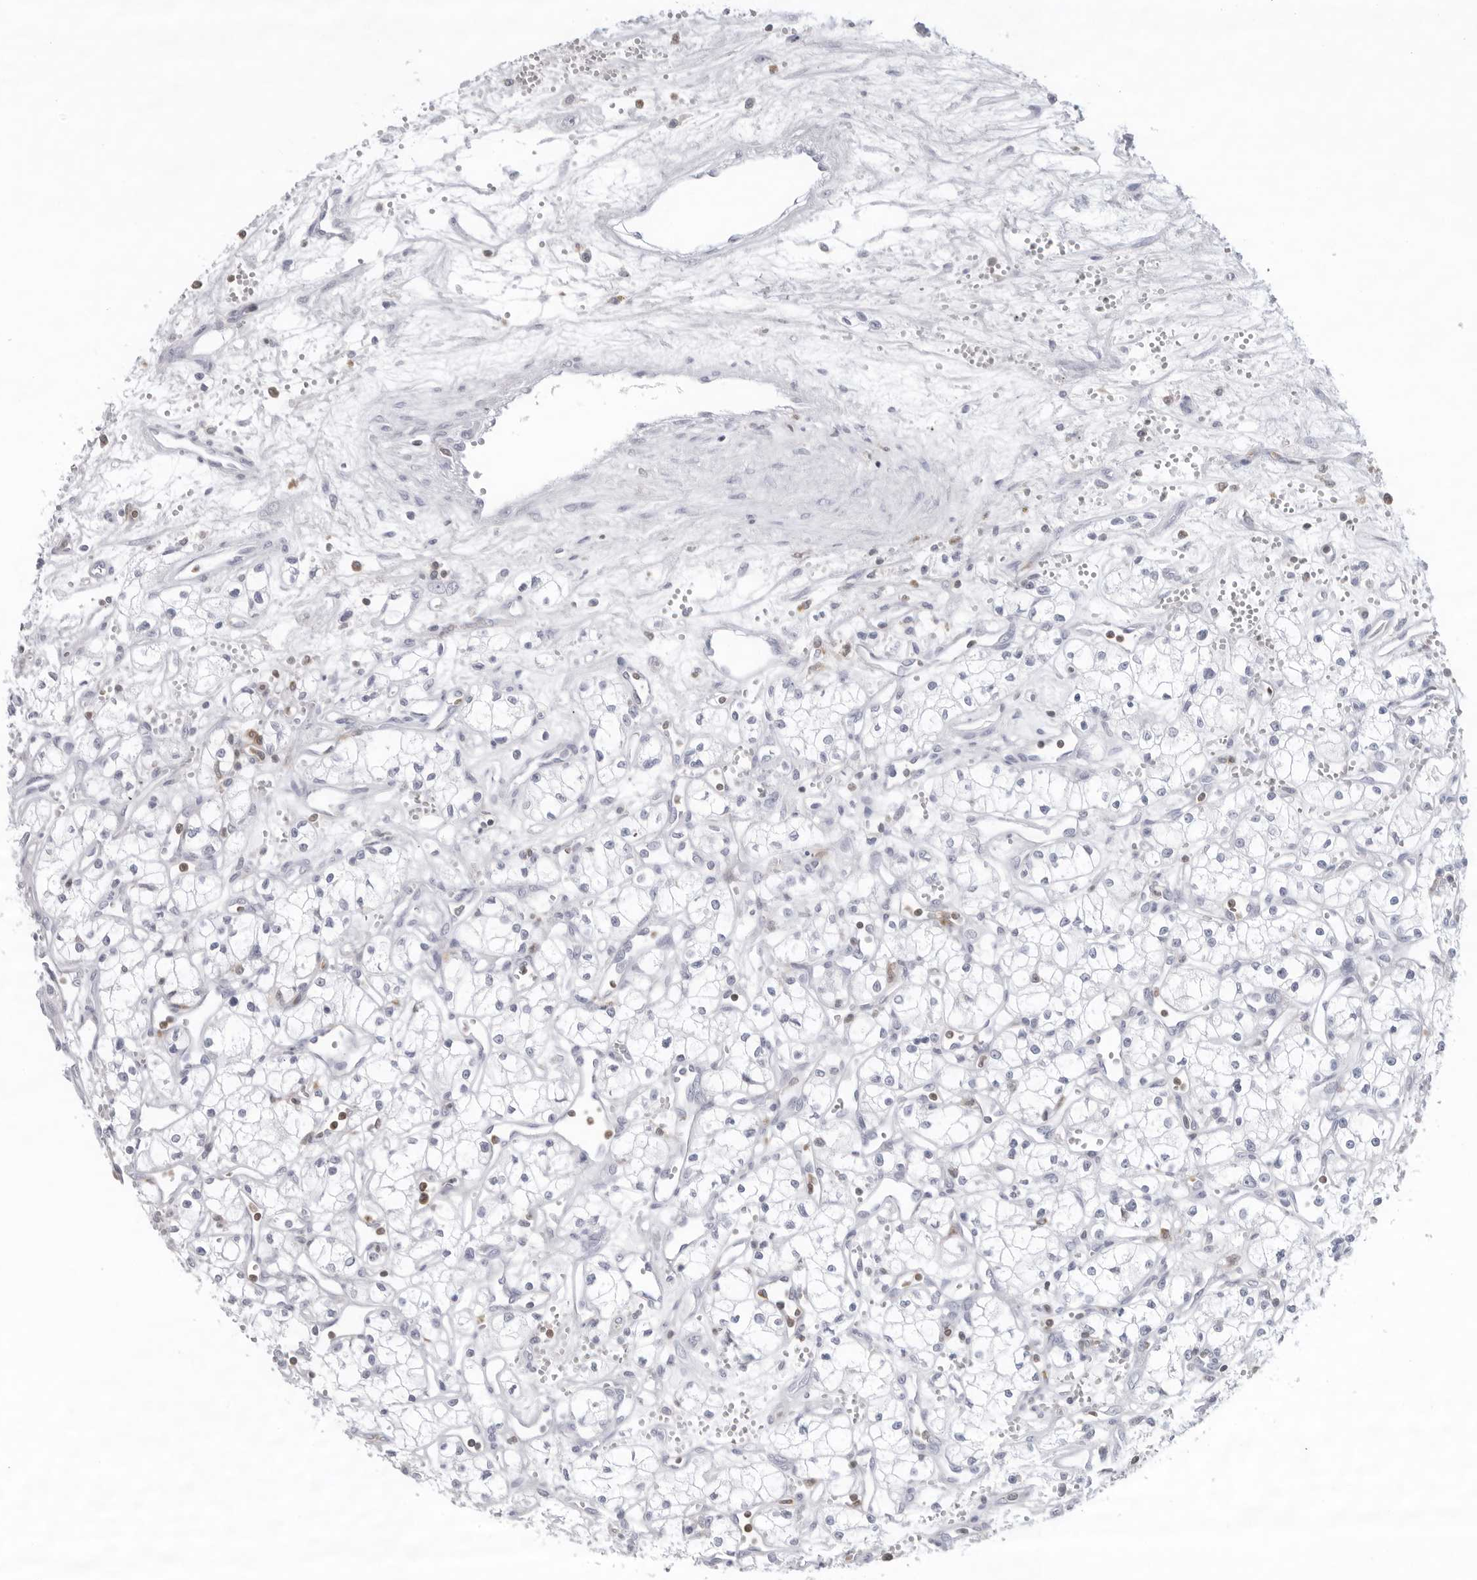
{"staining": {"intensity": "negative", "quantity": "none", "location": "none"}, "tissue": "renal cancer", "cell_type": "Tumor cells", "image_type": "cancer", "snomed": [{"axis": "morphology", "description": "Adenocarcinoma, NOS"}, {"axis": "topography", "description": "Kidney"}], "caption": "There is no significant positivity in tumor cells of adenocarcinoma (renal).", "gene": "FMNL1", "patient": {"sex": "male", "age": 59}}